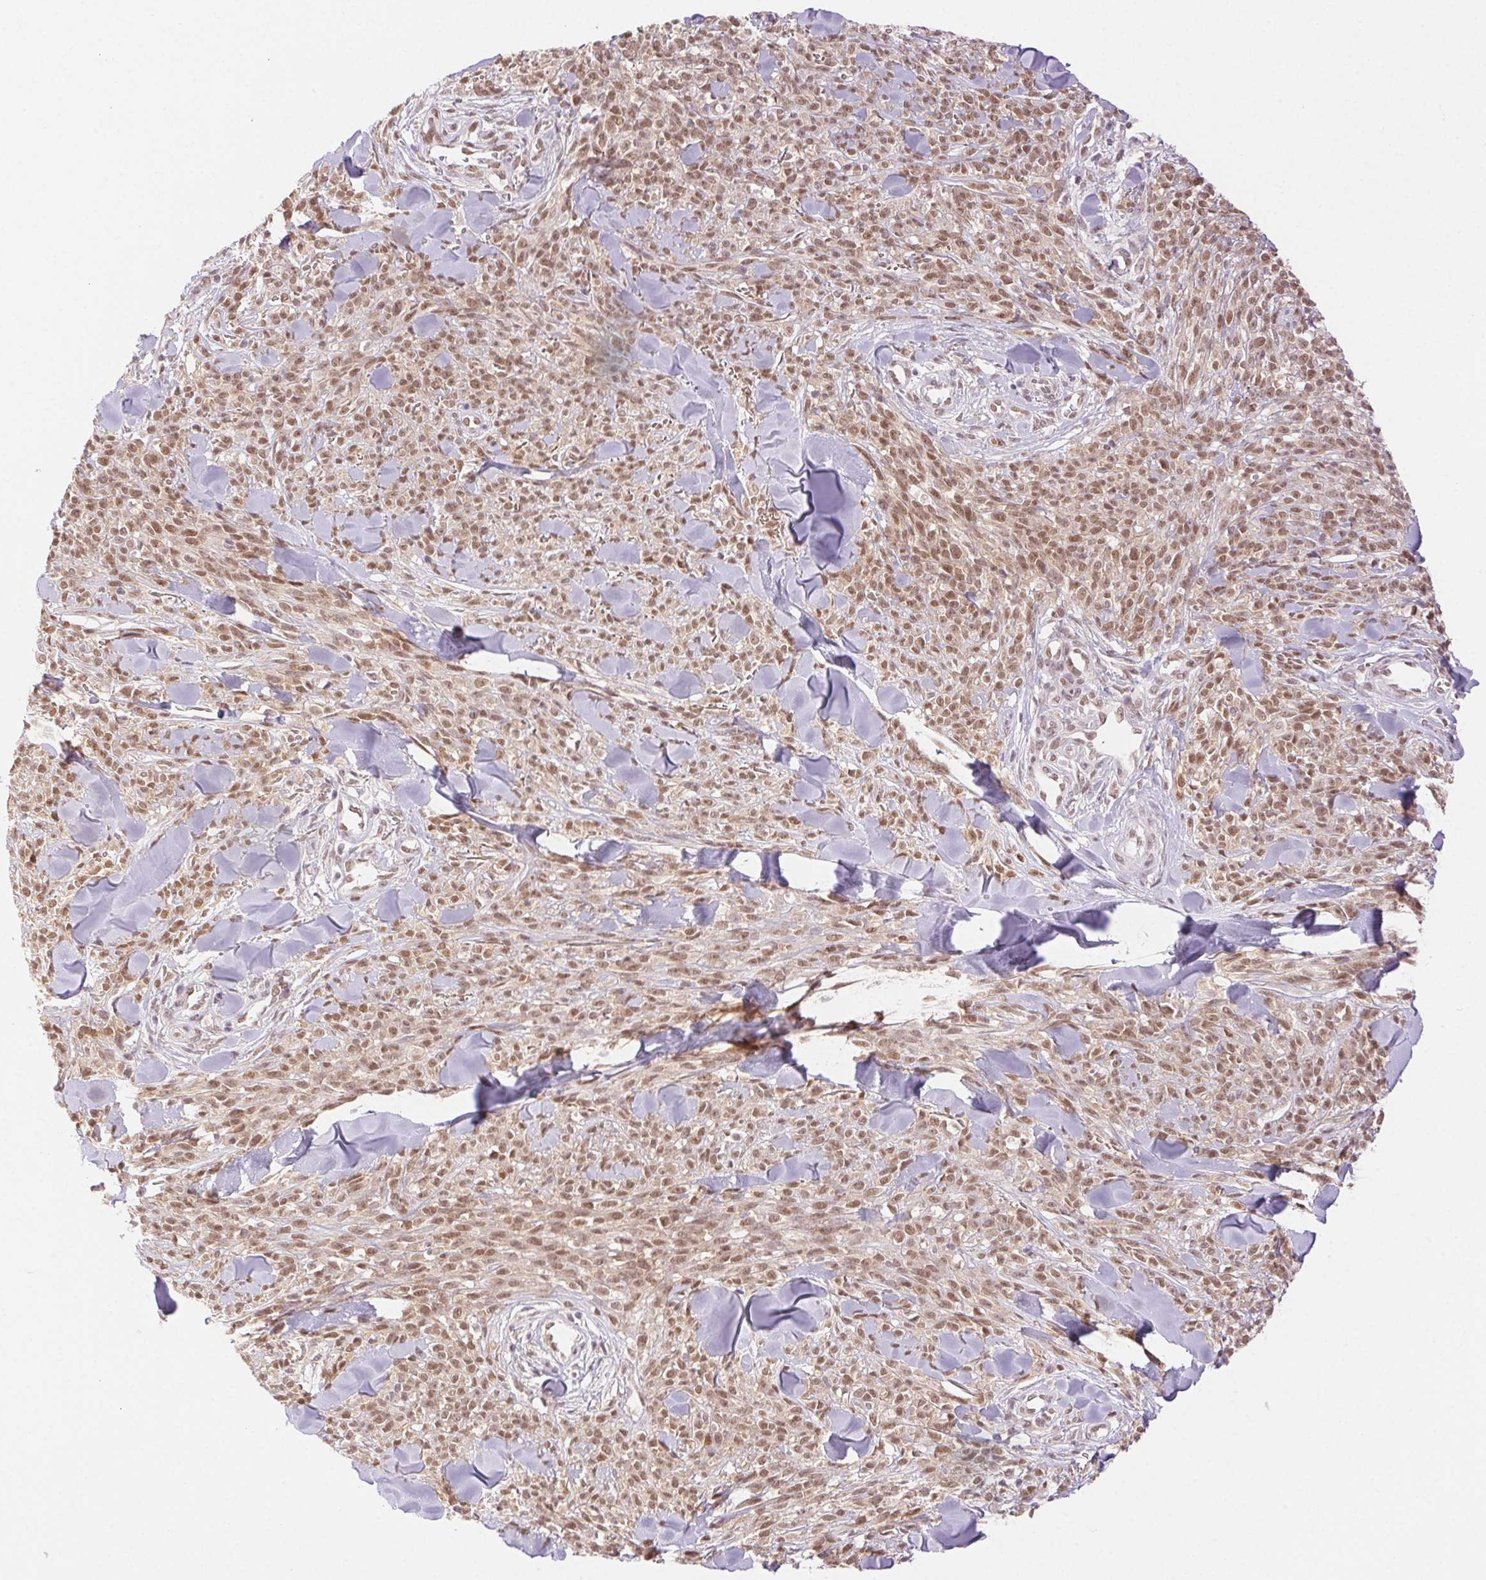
{"staining": {"intensity": "moderate", "quantity": ">75%", "location": "nuclear"}, "tissue": "melanoma", "cell_type": "Tumor cells", "image_type": "cancer", "snomed": [{"axis": "morphology", "description": "Malignant melanoma, NOS"}, {"axis": "topography", "description": "Skin"}, {"axis": "topography", "description": "Skin of trunk"}], "caption": "Immunohistochemistry photomicrograph of neoplastic tissue: human melanoma stained using IHC reveals medium levels of moderate protein expression localized specifically in the nuclear of tumor cells, appearing as a nuclear brown color.", "gene": "H2AZ2", "patient": {"sex": "male", "age": 74}}